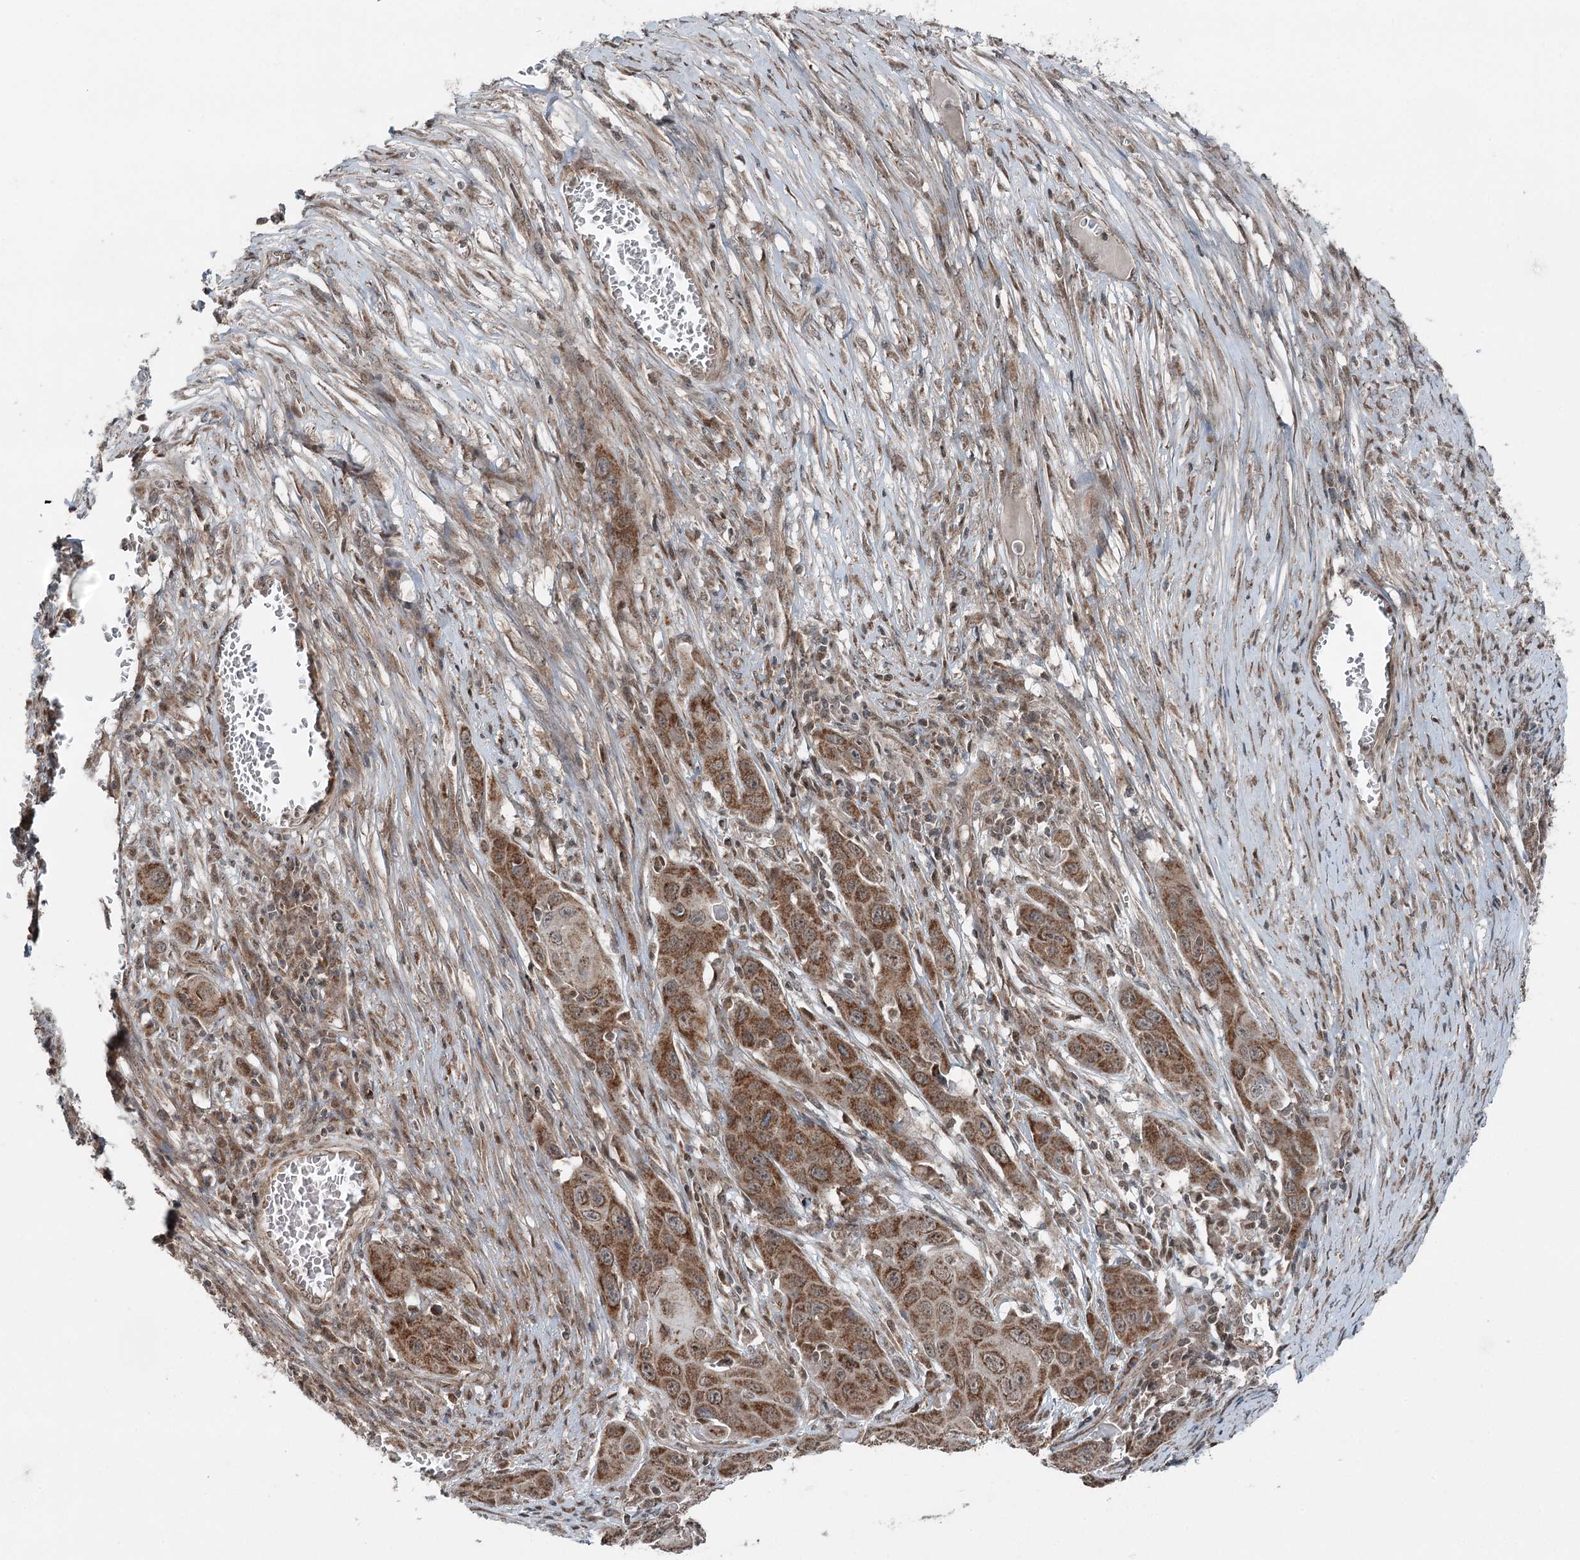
{"staining": {"intensity": "moderate", "quantity": ">75%", "location": "cytoplasmic/membranous,nuclear"}, "tissue": "skin cancer", "cell_type": "Tumor cells", "image_type": "cancer", "snomed": [{"axis": "morphology", "description": "Squamous cell carcinoma, NOS"}, {"axis": "topography", "description": "Skin"}], "caption": "Immunohistochemistry (DAB) staining of human skin cancer demonstrates moderate cytoplasmic/membranous and nuclear protein staining in approximately >75% of tumor cells.", "gene": "WAPL", "patient": {"sex": "male", "age": 55}}